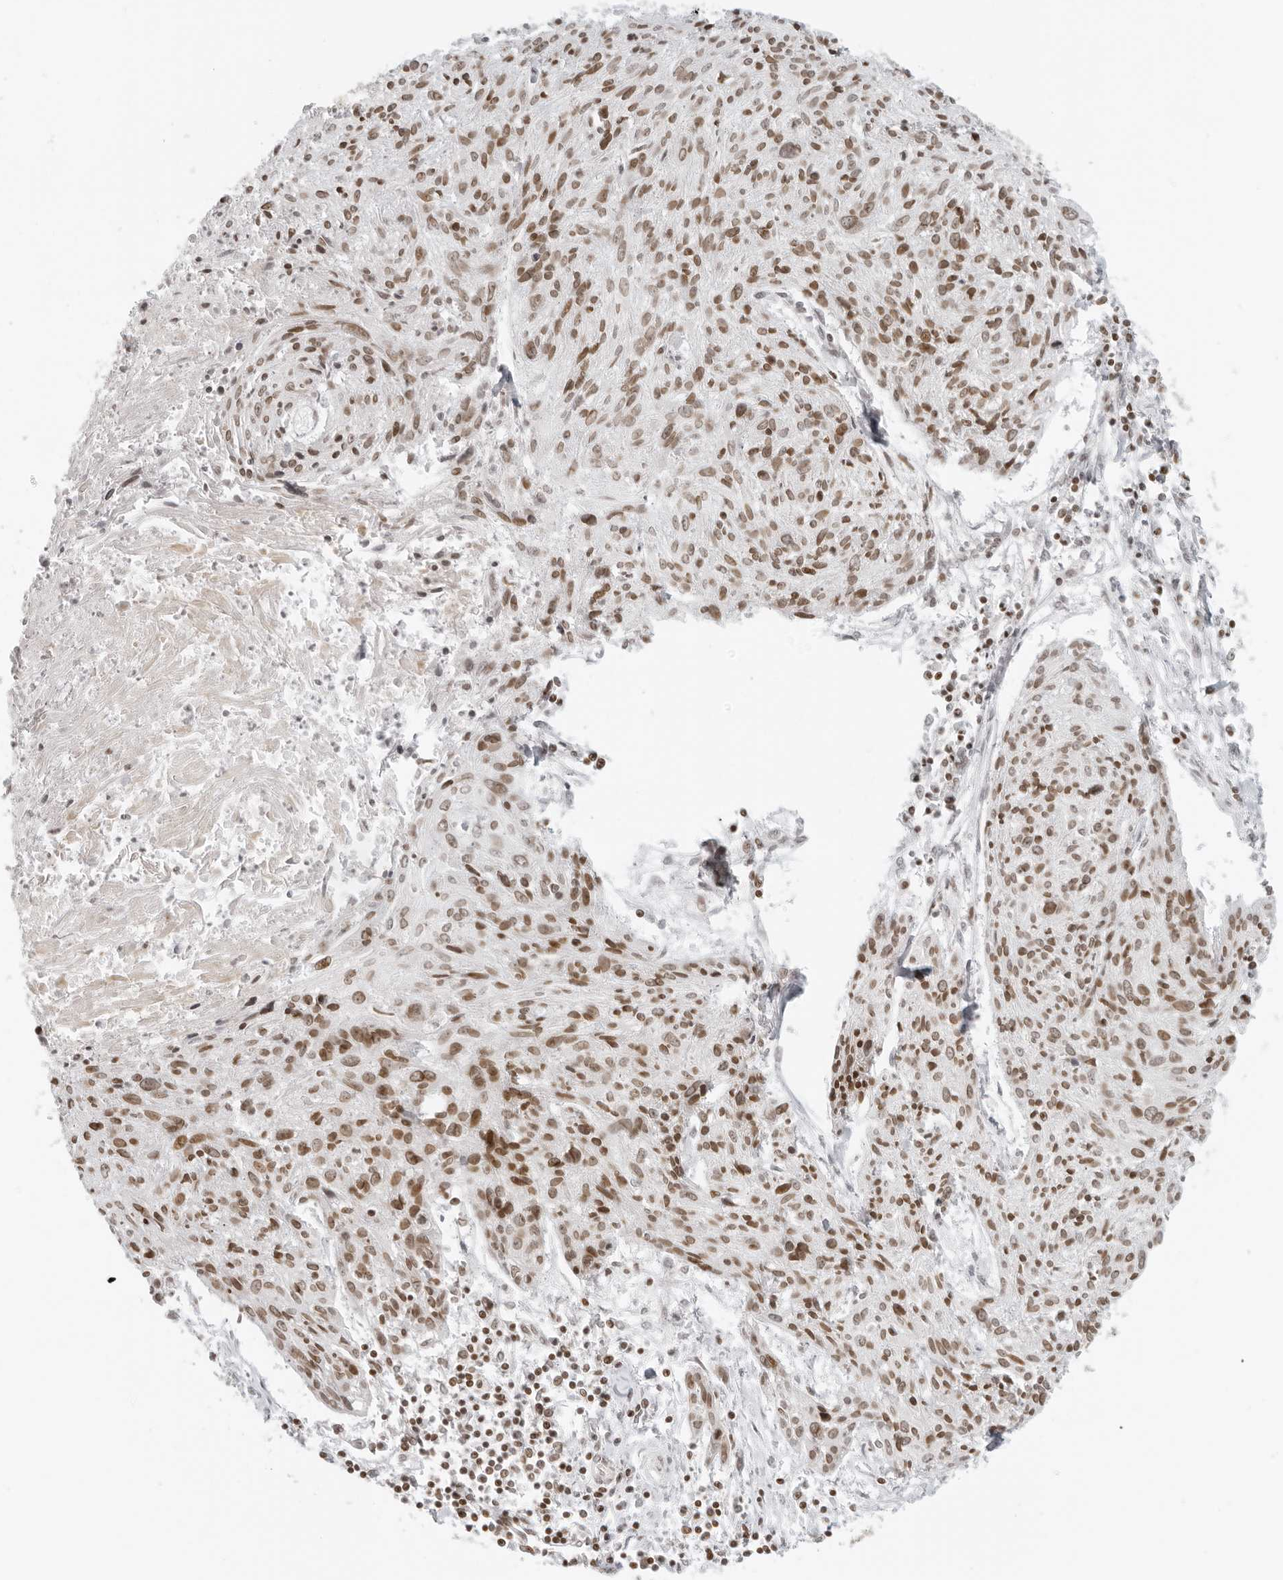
{"staining": {"intensity": "moderate", "quantity": ">75%", "location": "nuclear"}, "tissue": "cervical cancer", "cell_type": "Tumor cells", "image_type": "cancer", "snomed": [{"axis": "morphology", "description": "Squamous cell carcinoma, NOS"}, {"axis": "topography", "description": "Cervix"}], "caption": "Immunohistochemistry histopathology image of neoplastic tissue: human cervical cancer (squamous cell carcinoma) stained using immunohistochemistry (IHC) exhibits medium levels of moderate protein expression localized specifically in the nuclear of tumor cells, appearing as a nuclear brown color.", "gene": "ZNF407", "patient": {"sex": "female", "age": 51}}